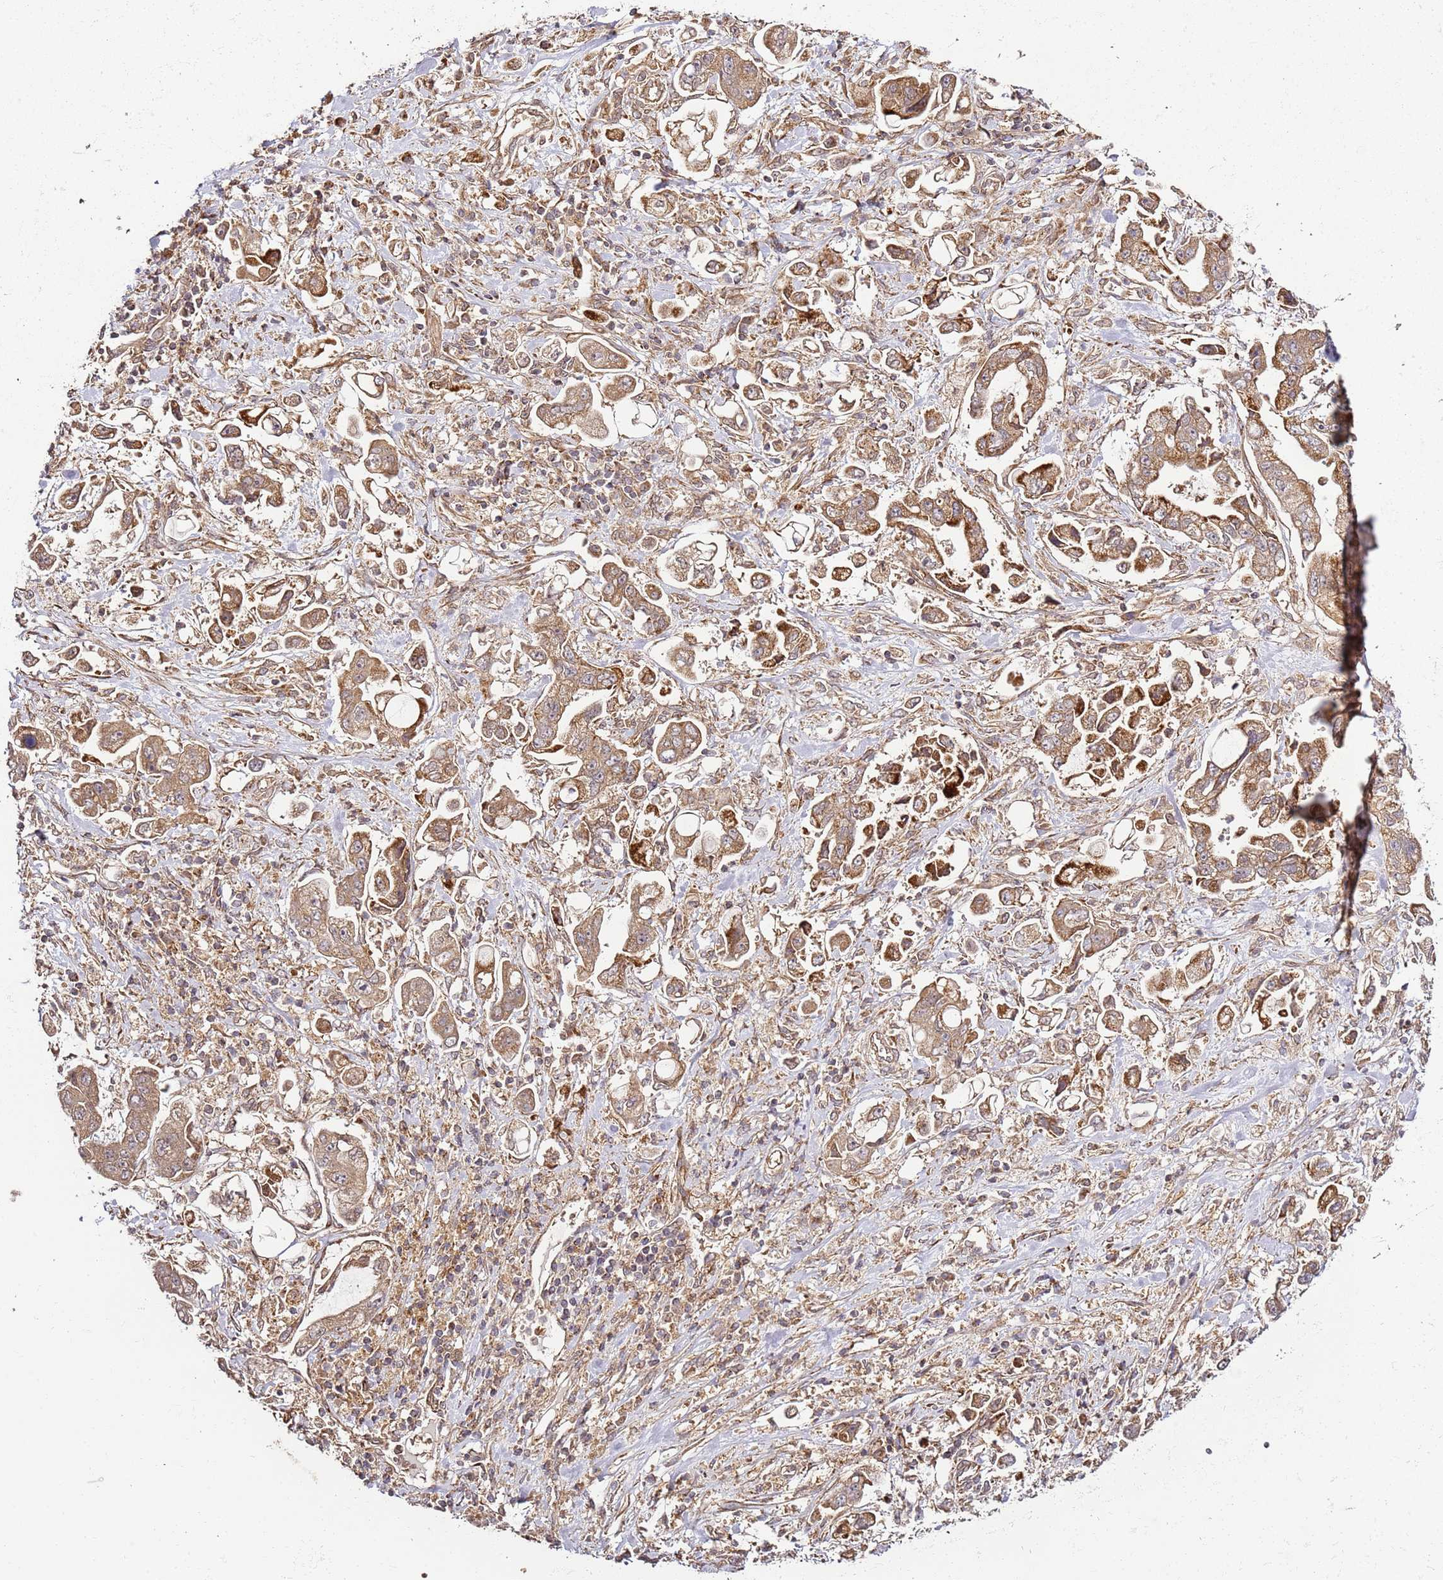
{"staining": {"intensity": "moderate", "quantity": ">75%", "location": "cytoplasmic/membranous"}, "tissue": "stomach cancer", "cell_type": "Tumor cells", "image_type": "cancer", "snomed": [{"axis": "morphology", "description": "Adenocarcinoma, NOS"}, {"axis": "topography", "description": "Stomach"}], "caption": "This photomicrograph demonstrates immunohistochemistry (IHC) staining of human stomach cancer, with medium moderate cytoplasmic/membranous expression in about >75% of tumor cells.", "gene": "TM2D2", "patient": {"sex": "male", "age": 62}}